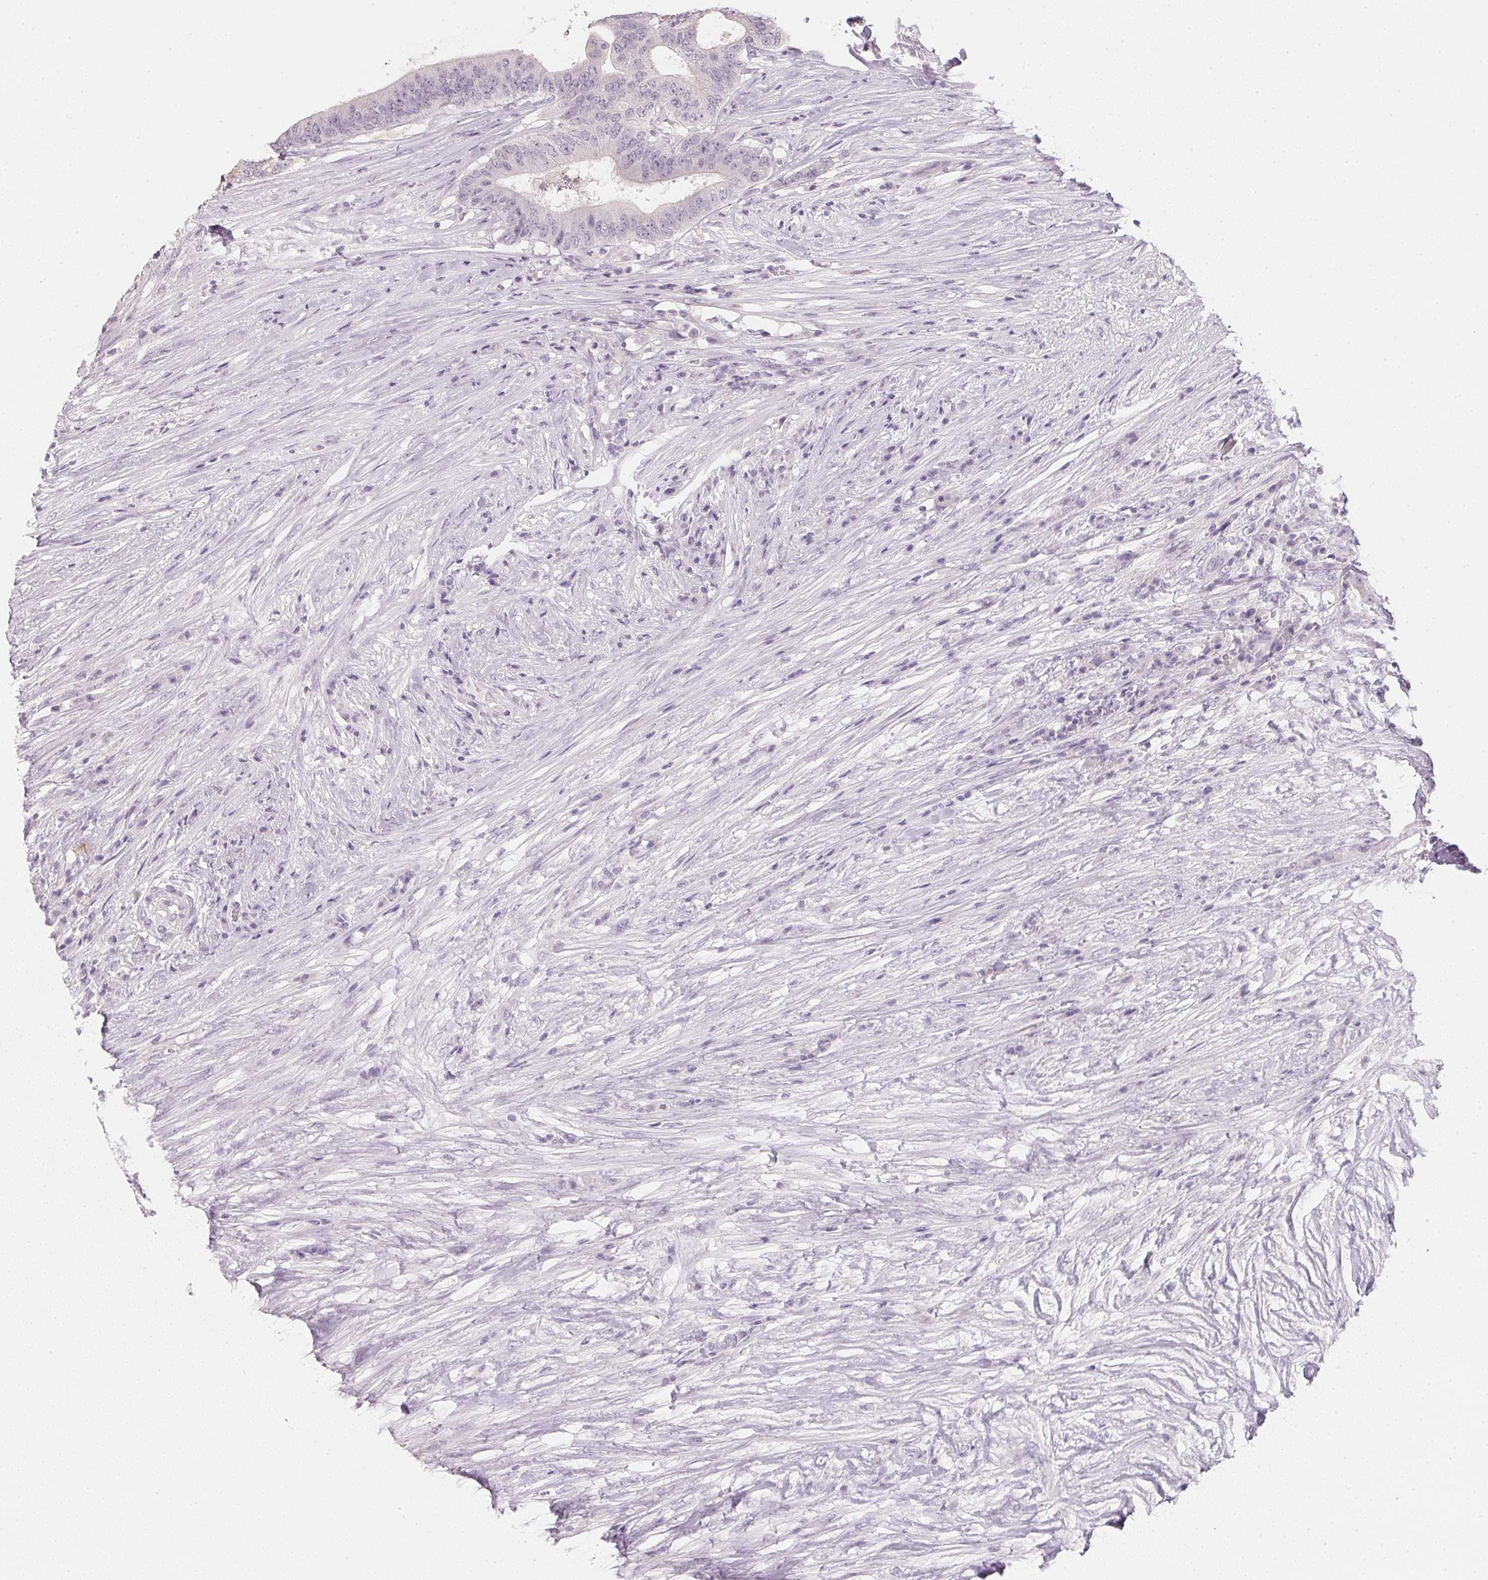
{"staining": {"intensity": "negative", "quantity": "none", "location": "none"}, "tissue": "colorectal cancer", "cell_type": "Tumor cells", "image_type": "cancer", "snomed": [{"axis": "morphology", "description": "Adenocarcinoma, NOS"}, {"axis": "topography", "description": "Colon"}], "caption": "Human adenocarcinoma (colorectal) stained for a protein using immunohistochemistry demonstrates no expression in tumor cells.", "gene": "CFAP276", "patient": {"sex": "female", "age": 43}}